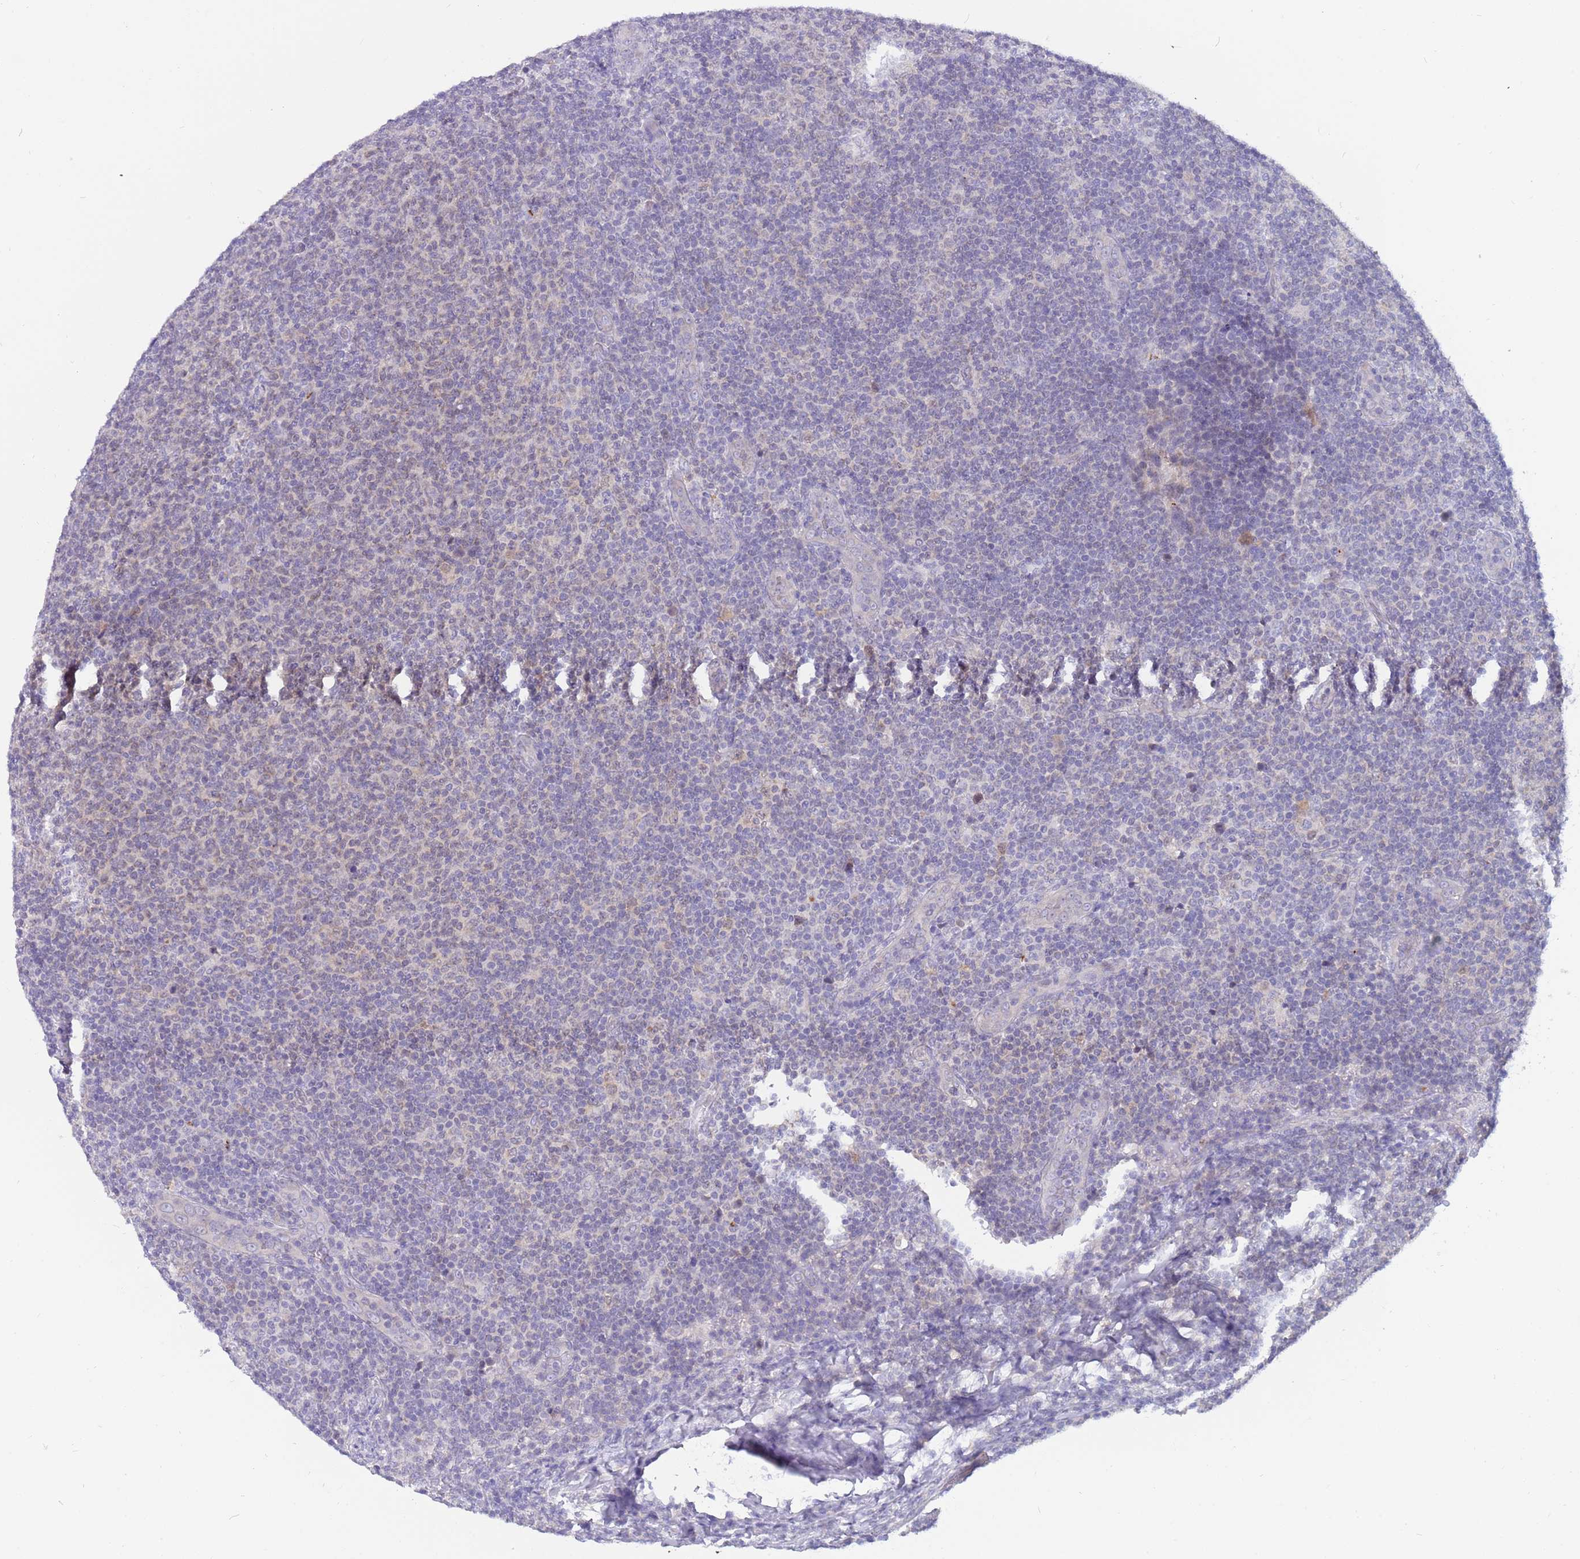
{"staining": {"intensity": "negative", "quantity": "none", "location": "none"}, "tissue": "lymphoma", "cell_type": "Tumor cells", "image_type": "cancer", "snomed": [{"axis": "morphology", "description": "Malignant lymphoma, non-Hodgkin's type, Low grade"}, {"axis": "topography", "description": "Lymph node"}], "caption": "Low-grade malignant lymphoma, non-Hodgkin's type was stained to show a protein in brown. There is no significant positivity in tumor cells. (DAB (3,3'-diaminobenzidine) immunohistochemistry visualized using brightfield microscopy, high magnification).", "gene": "DDHD1", "patient": {"sex": "male", "age": 66}}